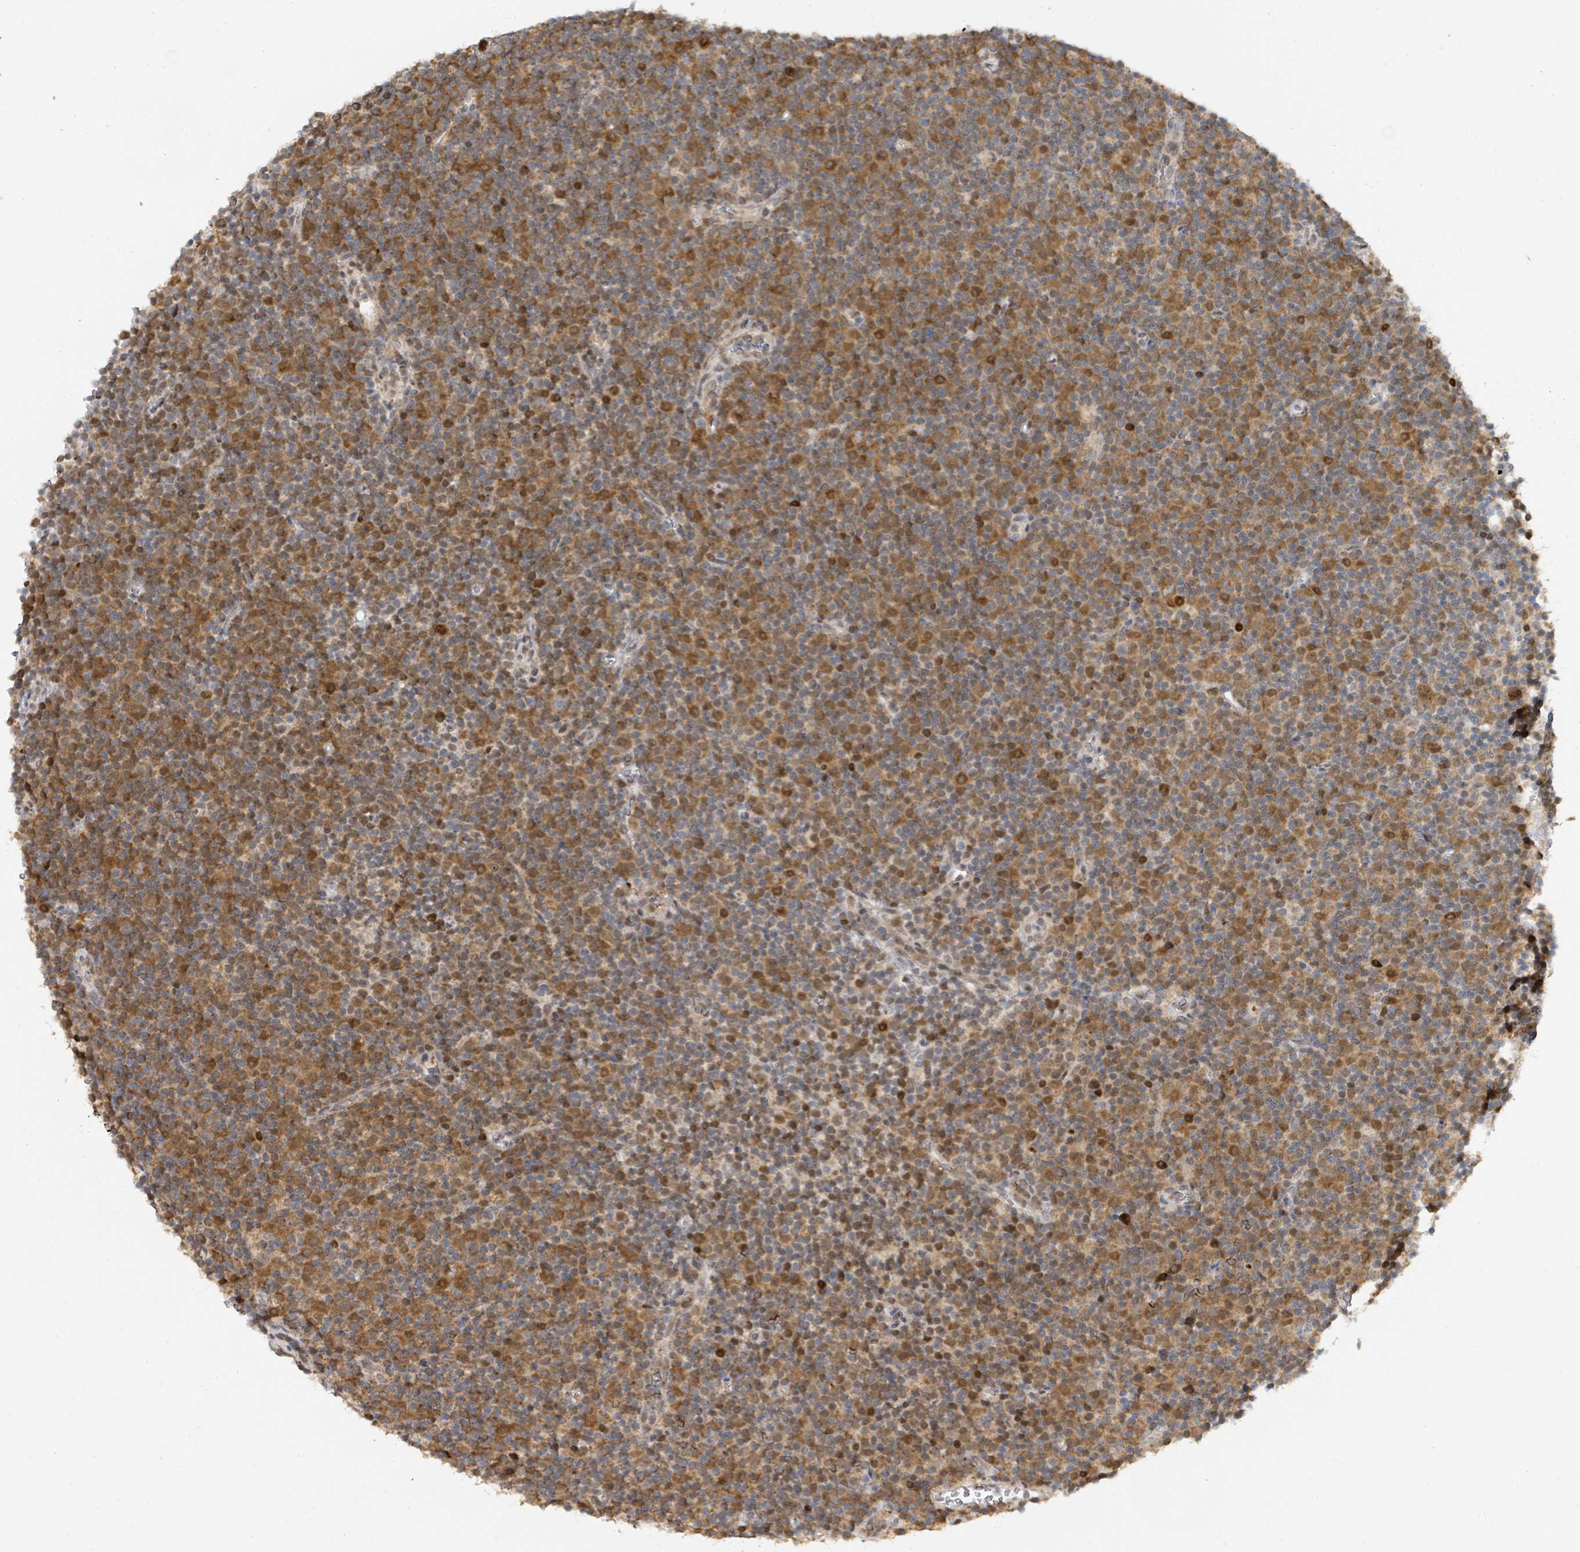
{"staining": {"intensity": "moderate", "quantity": ">75%", "location": "cytoplasmic/membranous,nuclear"}, "tissue": "lymphoma", "cell_type": "Tumor cells", "image_type": "cancer", "snomed": [{"axis": "morphology", "description": "Malignant lymphoma, non-Hodgkin's type, Low grade"}, {"axis": "topography", "description": "Lymph node"}], "caption": "Tumor cells reveal medium levels of moderate cytoplasmic/membranous and nuclear expression in about >75% of cells in malignant lymphoma, non-Hodgkin's type (low-grade).", "gene": "PSMB7", "patient": {"sex": "female", "age": 67}}